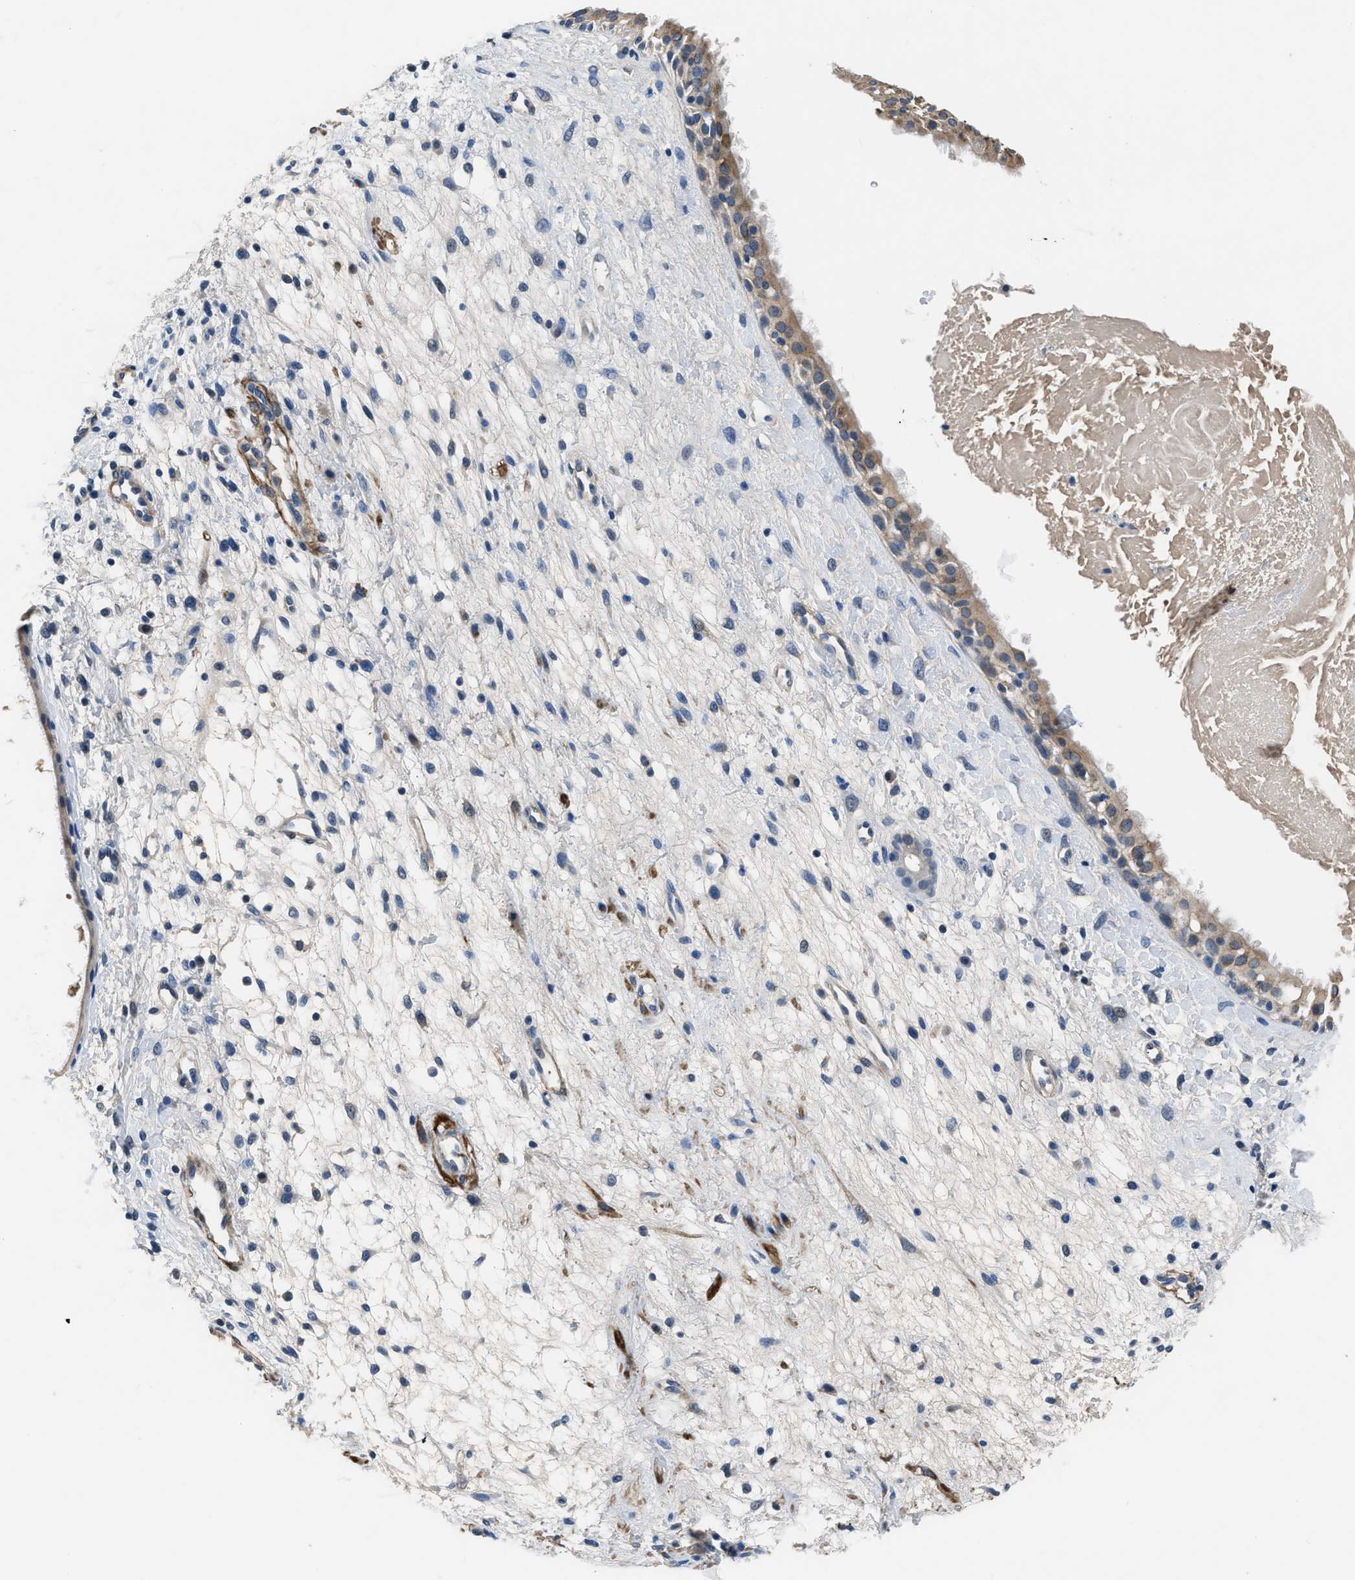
{"staining": {"intensity": "weak", "quantity": ">75%", "location": "cytoplasmic/membranous"}, "tissue": "nasopharynx", "cell_type": "Respiratory epithelial cells", "image_type": "normal", "snomed": [{"axis": "morphology", "description": "Normal tissue, NOS"}, {"axis": "topography", "description": "Nasopharynx"}], "caption": "Nasopharynx stained with DAB (3,3'-diaminobenzidine) immunohistochemistry reveals low levels of weak cytoplasmic/membranous positivity in about >75% of respiratory epithelial cells. Nuclei are stained in blue.", "gene": "LANCL2", "patient": {"sex": "male", "age": 22}}